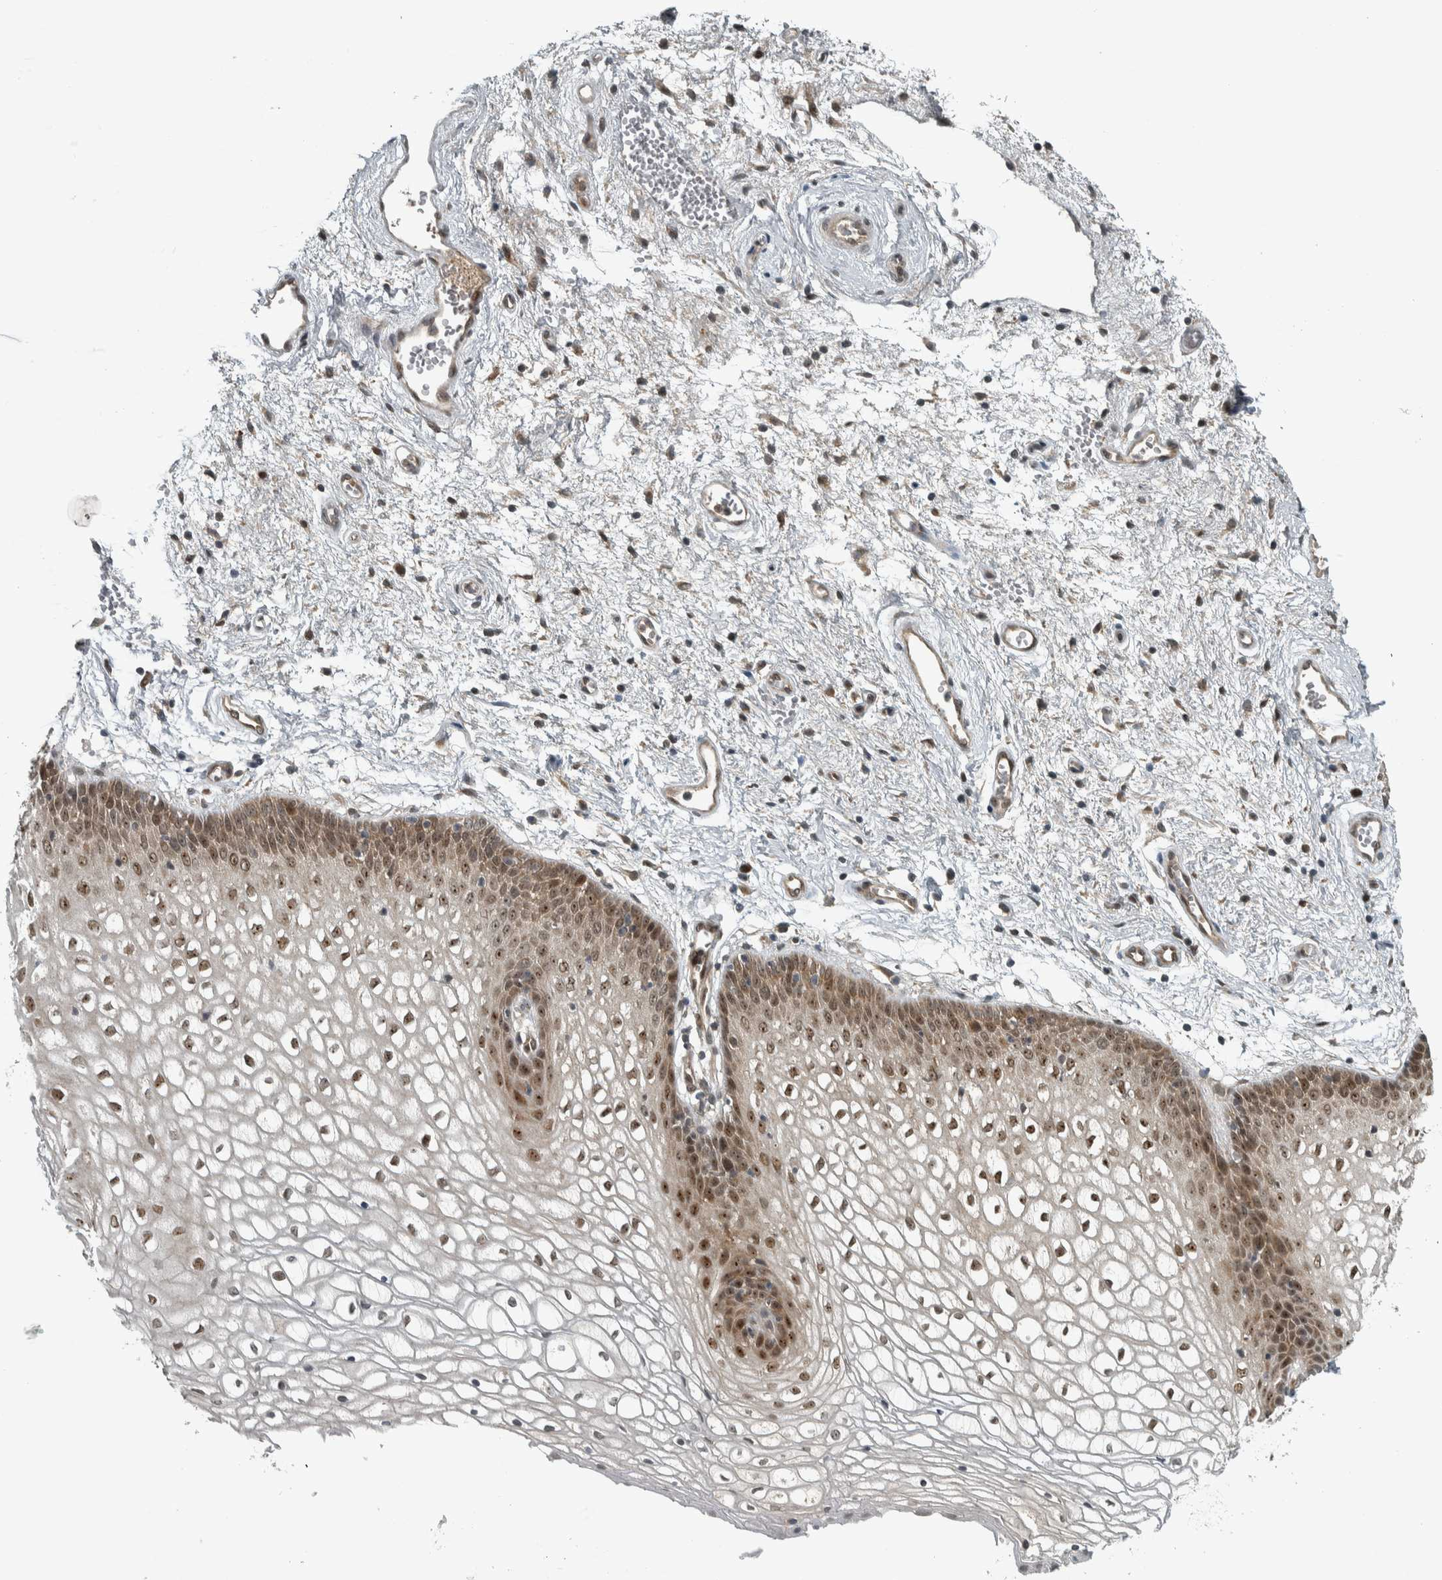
{"staining": {"intensity": "moderate", "quantity": ">75%", "location": "nuclear"}, "tissue": "vagina", "cell_type": "Squamous epithelial cells", "image_type": "normal", "snomed": [{"axis": "morphology", "description": "Normal tissue, NOS"}, {"axis": "topography", "description": "Vagina"}], "caption": "An immunohistochemistry micrograph of benign tissue is shown. Protein staining in brown highlights moderate nuclear positivity in vagina within squamous epithelial cells. The staining was performed using DAB (3,3'-diaminobenzidine) to visualize the protein expression in brown, while the nuclei were stained in blue with hematoxylin (Magnification: 20x).", "gene": "XPO5", "patient": {"sex": "female", "age": 34}}